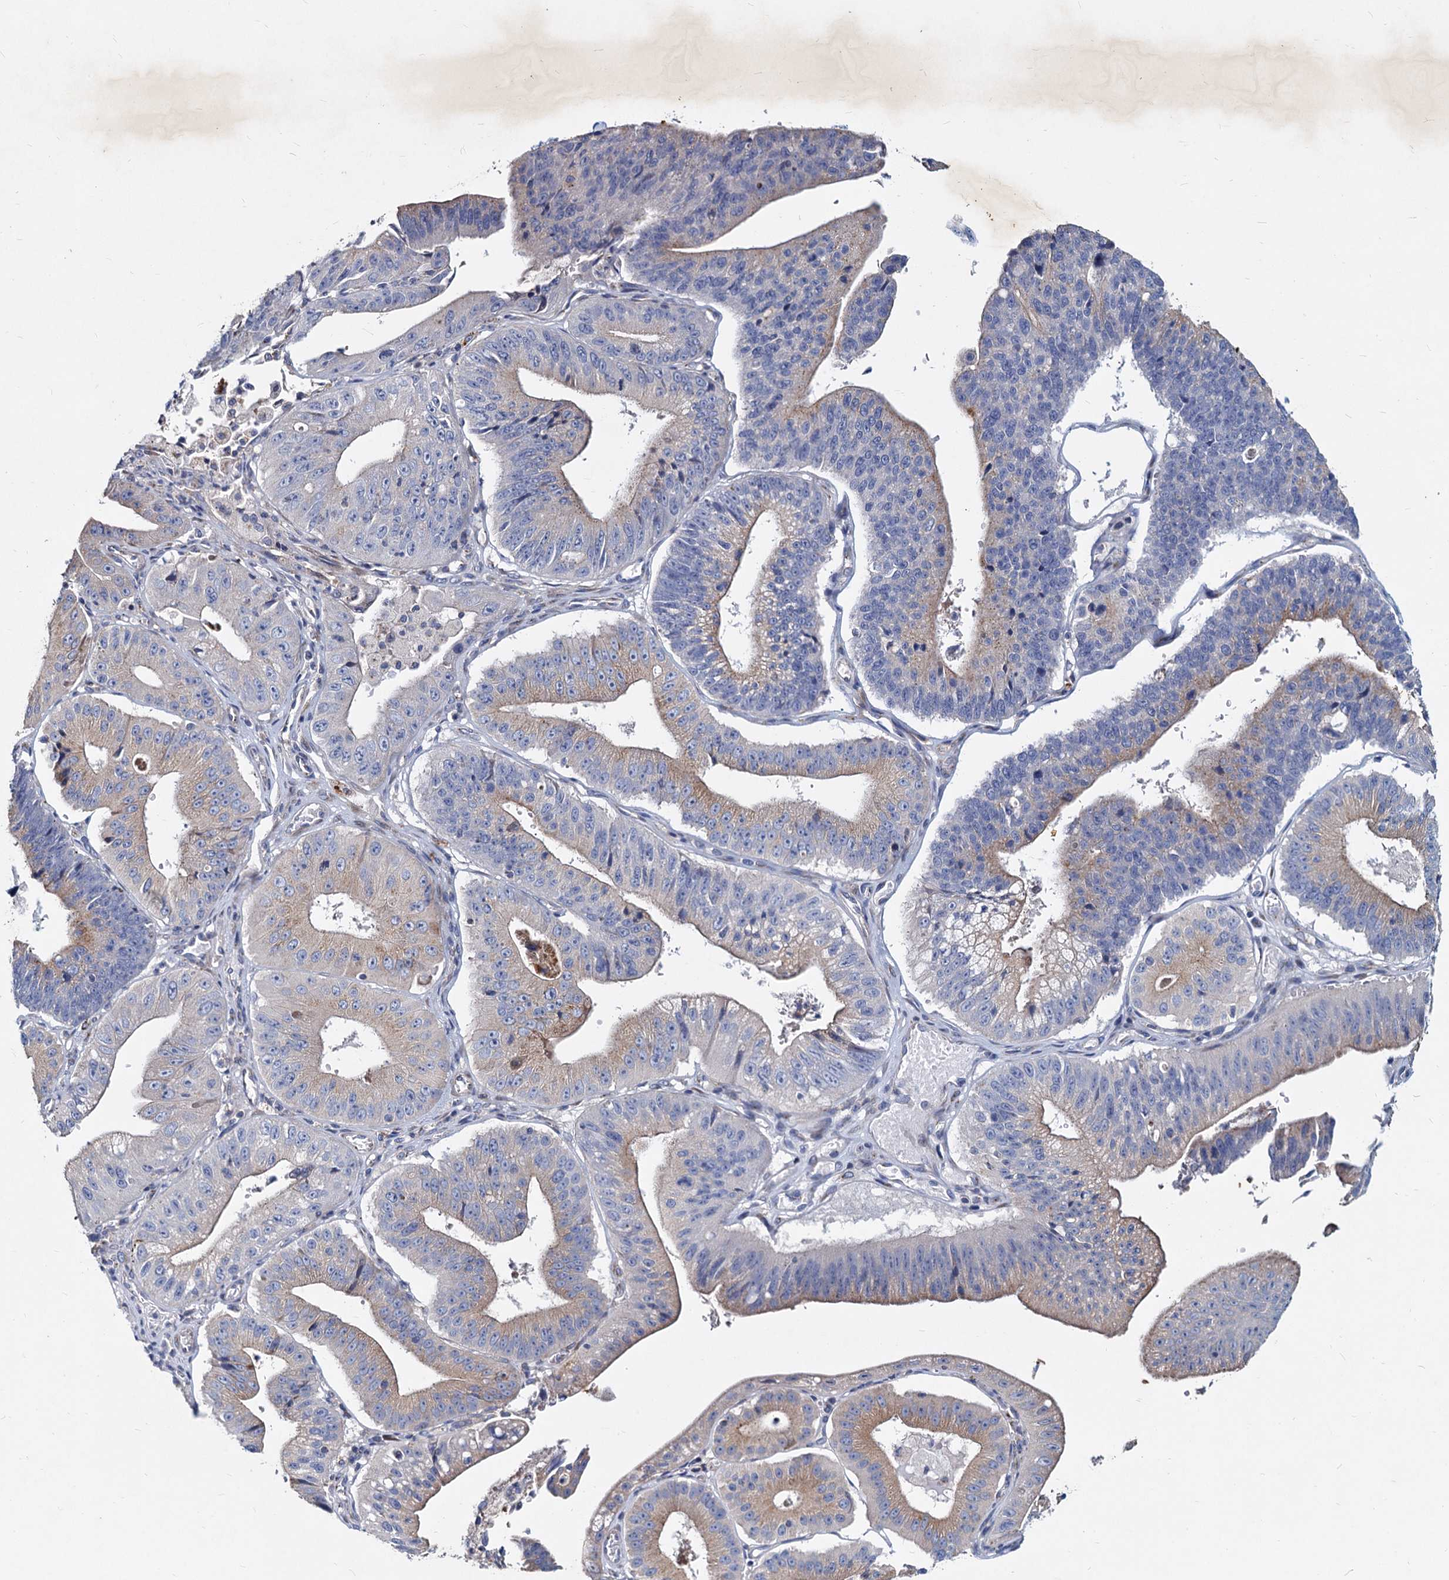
{"staining": {"intensity": "moderate", "quantity": "<25%", "location": "cytoplasmic/membranous"}, "tissue": "stomach cancer", "cell_type": "Tumor cells", "image_type": "cancer", "snomed": [{"axis": "morphology", "description": "Adenocarcinoma, NOS"}, {"axis": "topography", "description": "Stomach"}], "caption": "Approximately <25% of tumor cells in human adenocarcinoma (stomach) show moderate cytoplasmic/membranous protein expression as visualized by brown immunohistochemical staining.", "gene": "AGBL4", "patient": {"sex": "male", "age": 59}}